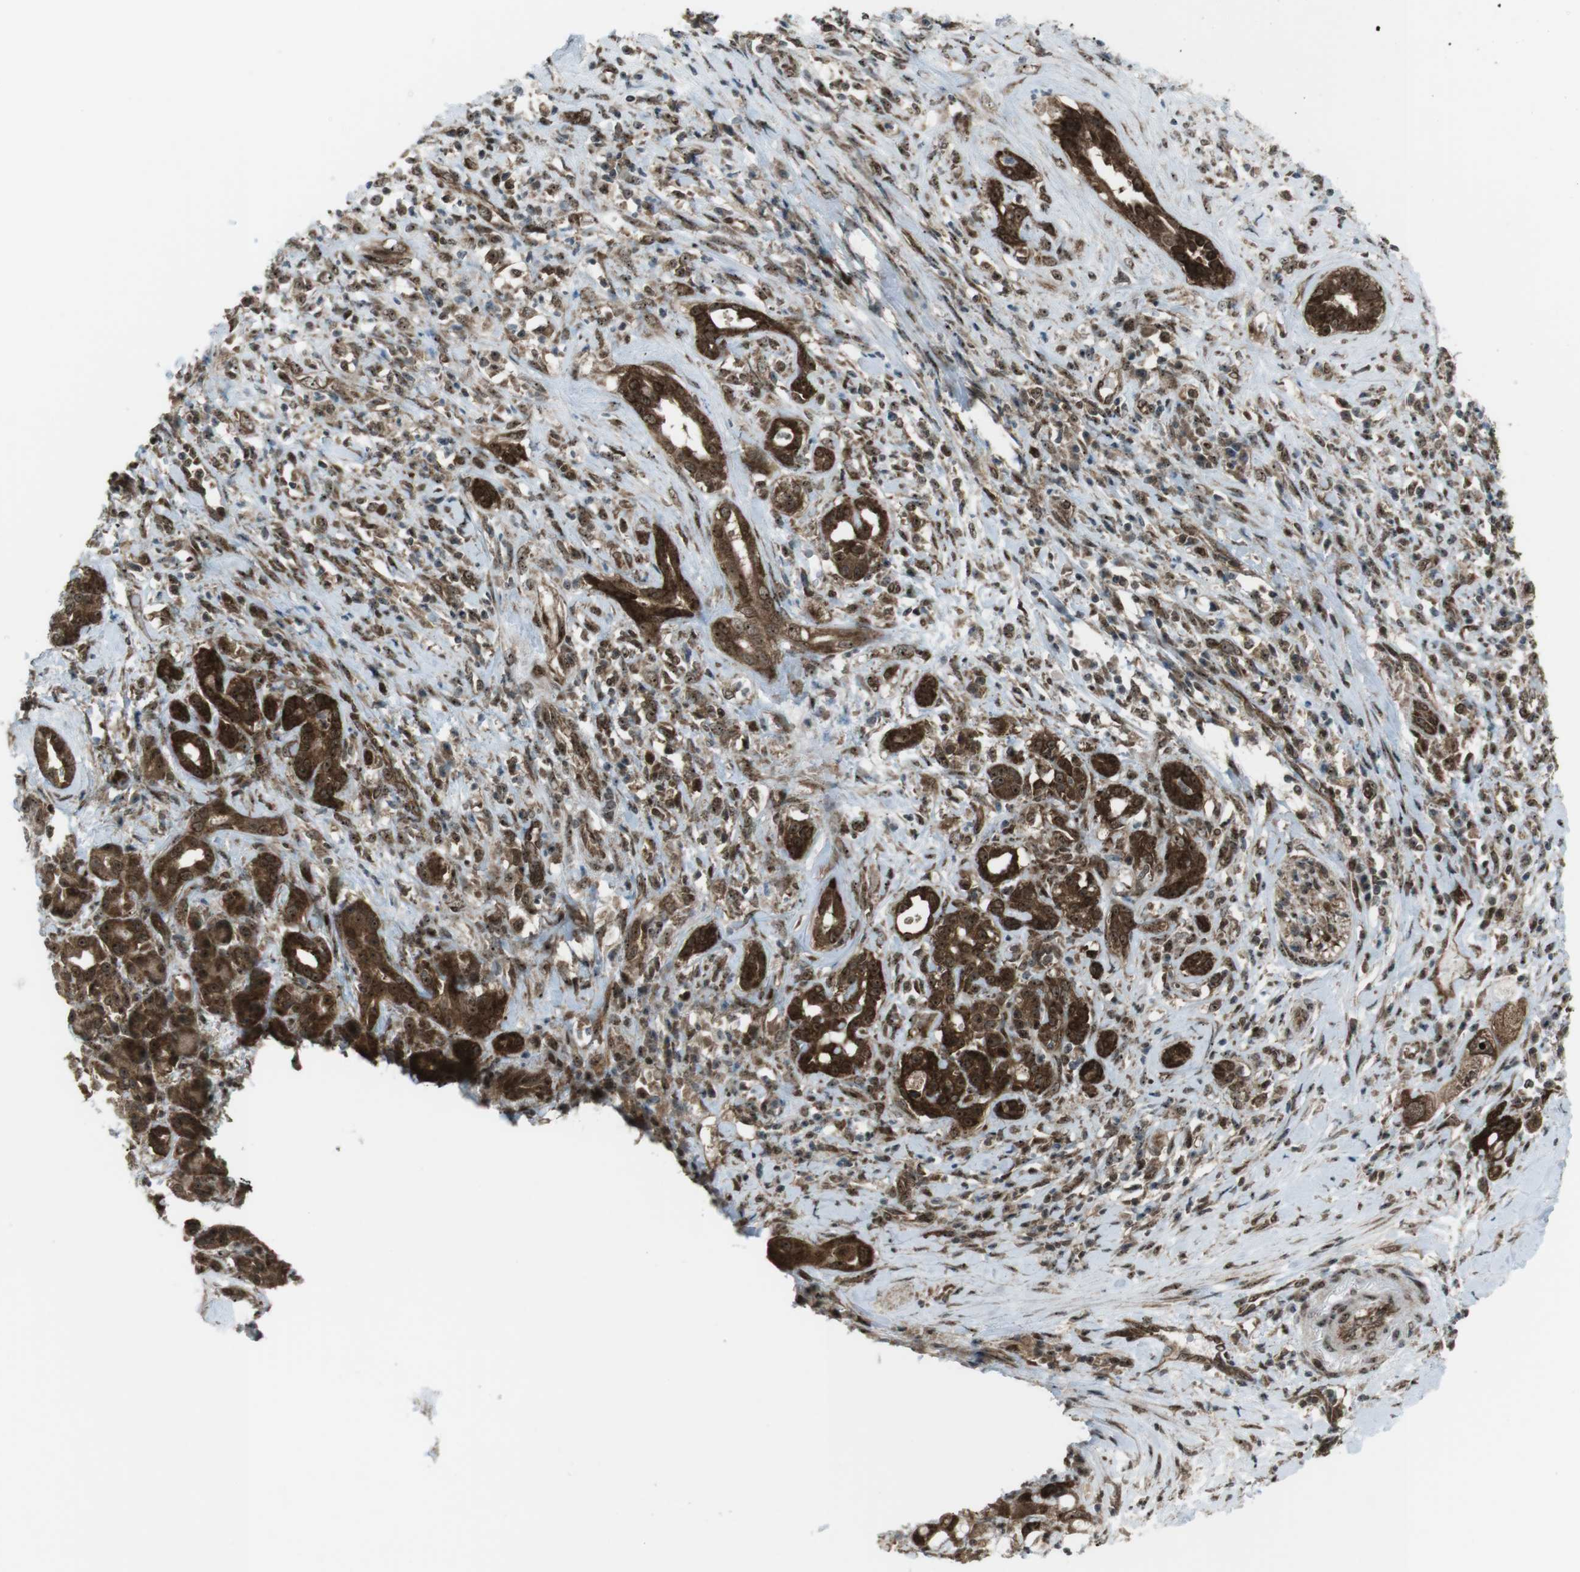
{"staining": {"intensity": "strong", "quantity": ">75%", "location": "cytoplasmic/membranous,nuclear"}, "tissue": "pancreatic cancer", "cell_type": "Tumor cells", "image_type": "cancer", "snomed": [{"axis": "morphology", "description": "Adenocarcinoma, NOS"}, {"axis": "topography", "description": "Pancreas"}], "caption": "The histopathology image demonstrates staining of pancreatic cancer (adenocarcinoma), revealing strong cytoplasmic/membranous and nuclear protein staining (brown color) within tumor cells.", "gene": "CSNK1D", "patient": {"sex": "female", "age": 56}}